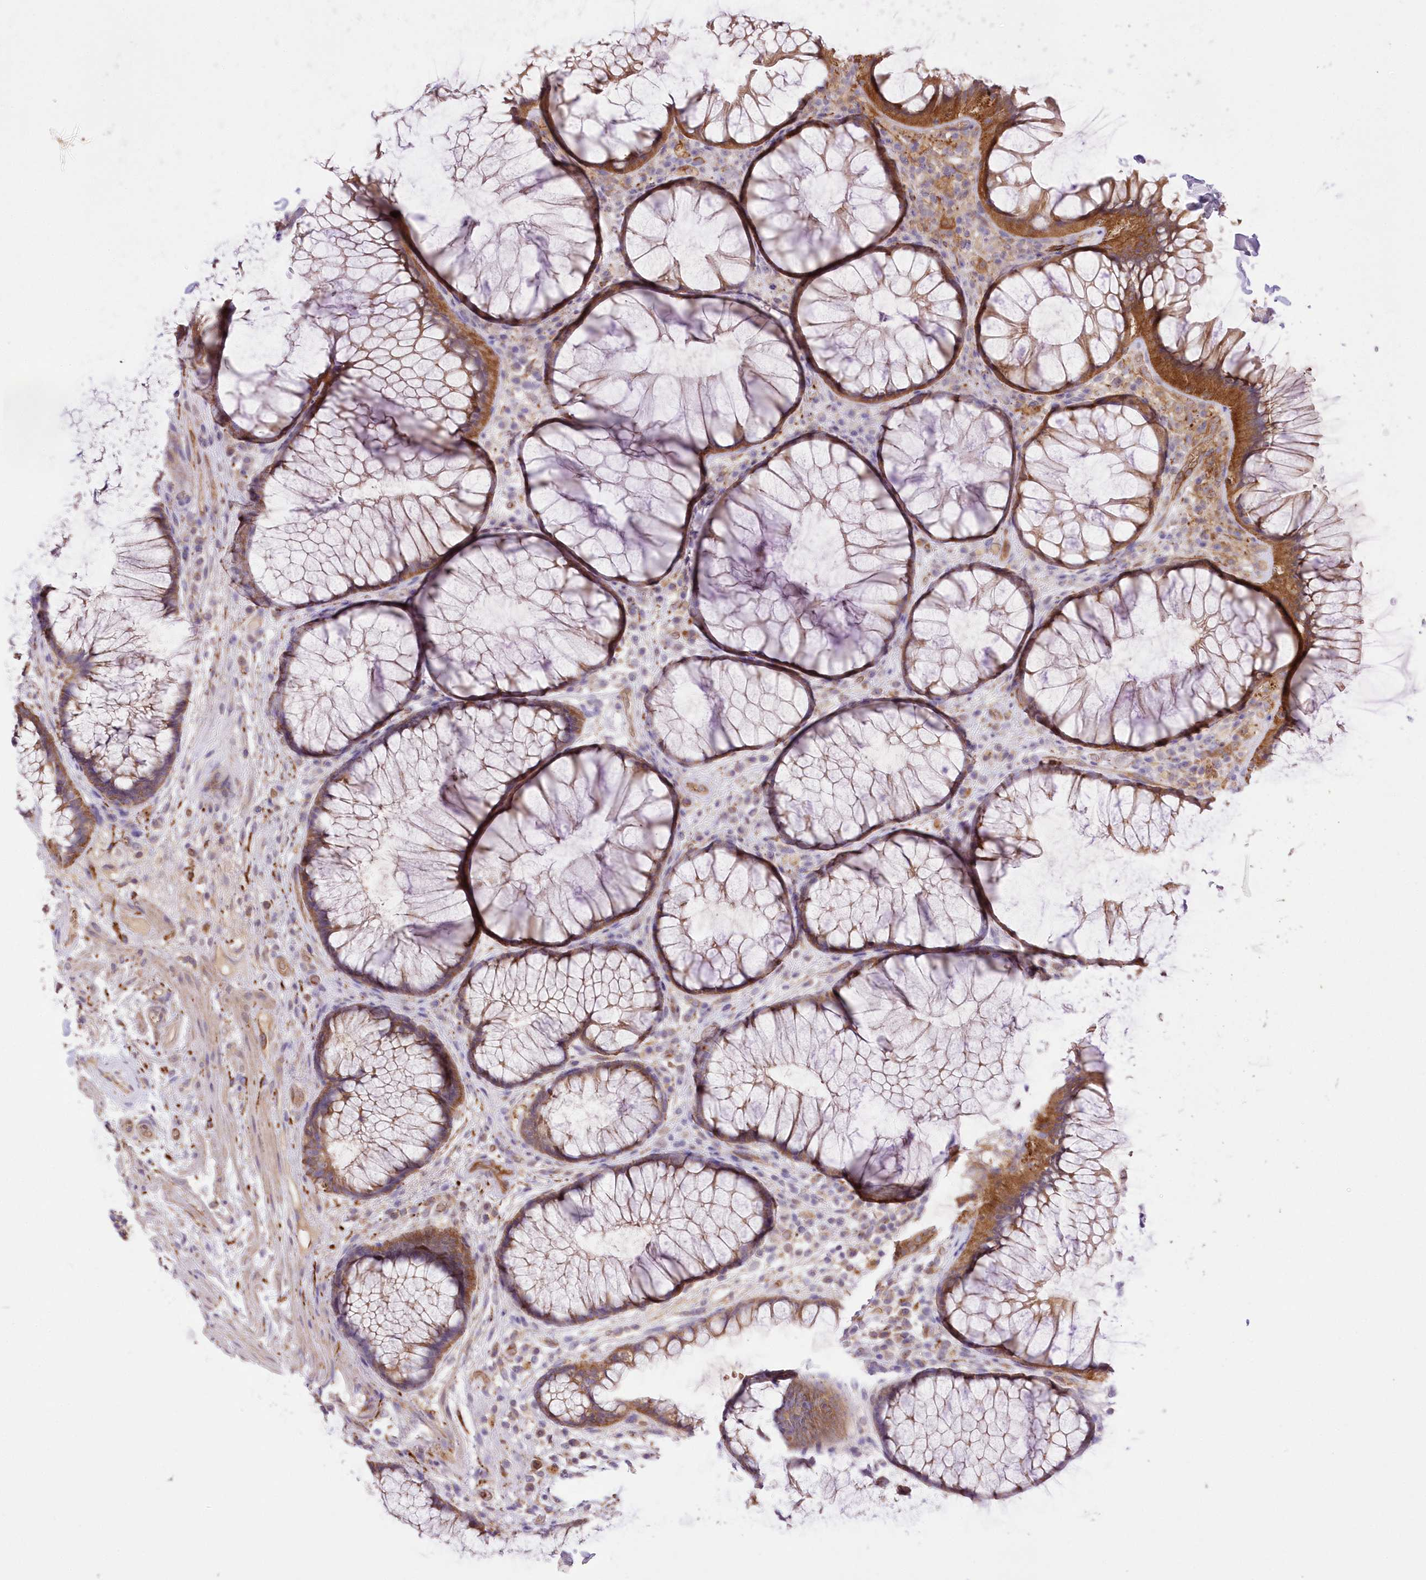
{"staining": {"intensity": "moderate", "quantity": ">75%", "location": "cytoplasmic/membranous"}, "tissue": "rectum", "cell_type": "Glandular cells", "image_type": "normal", "snomed": [{"axis": "morphology", "description": "Normal tissue, NOS"}, {"axis": "topography", "description": "Rectum"}], "caption": "Immunohistochemistry (IHC) of benign human rectum reveals medium levels of moderate cytoplasmic/membranous positivity in approximately >75% of glandular cells. (IHC, brightfield microscopy, high magnification).", "gene": "FCHO2", "patient": {"sex": "male", "age": 51}}